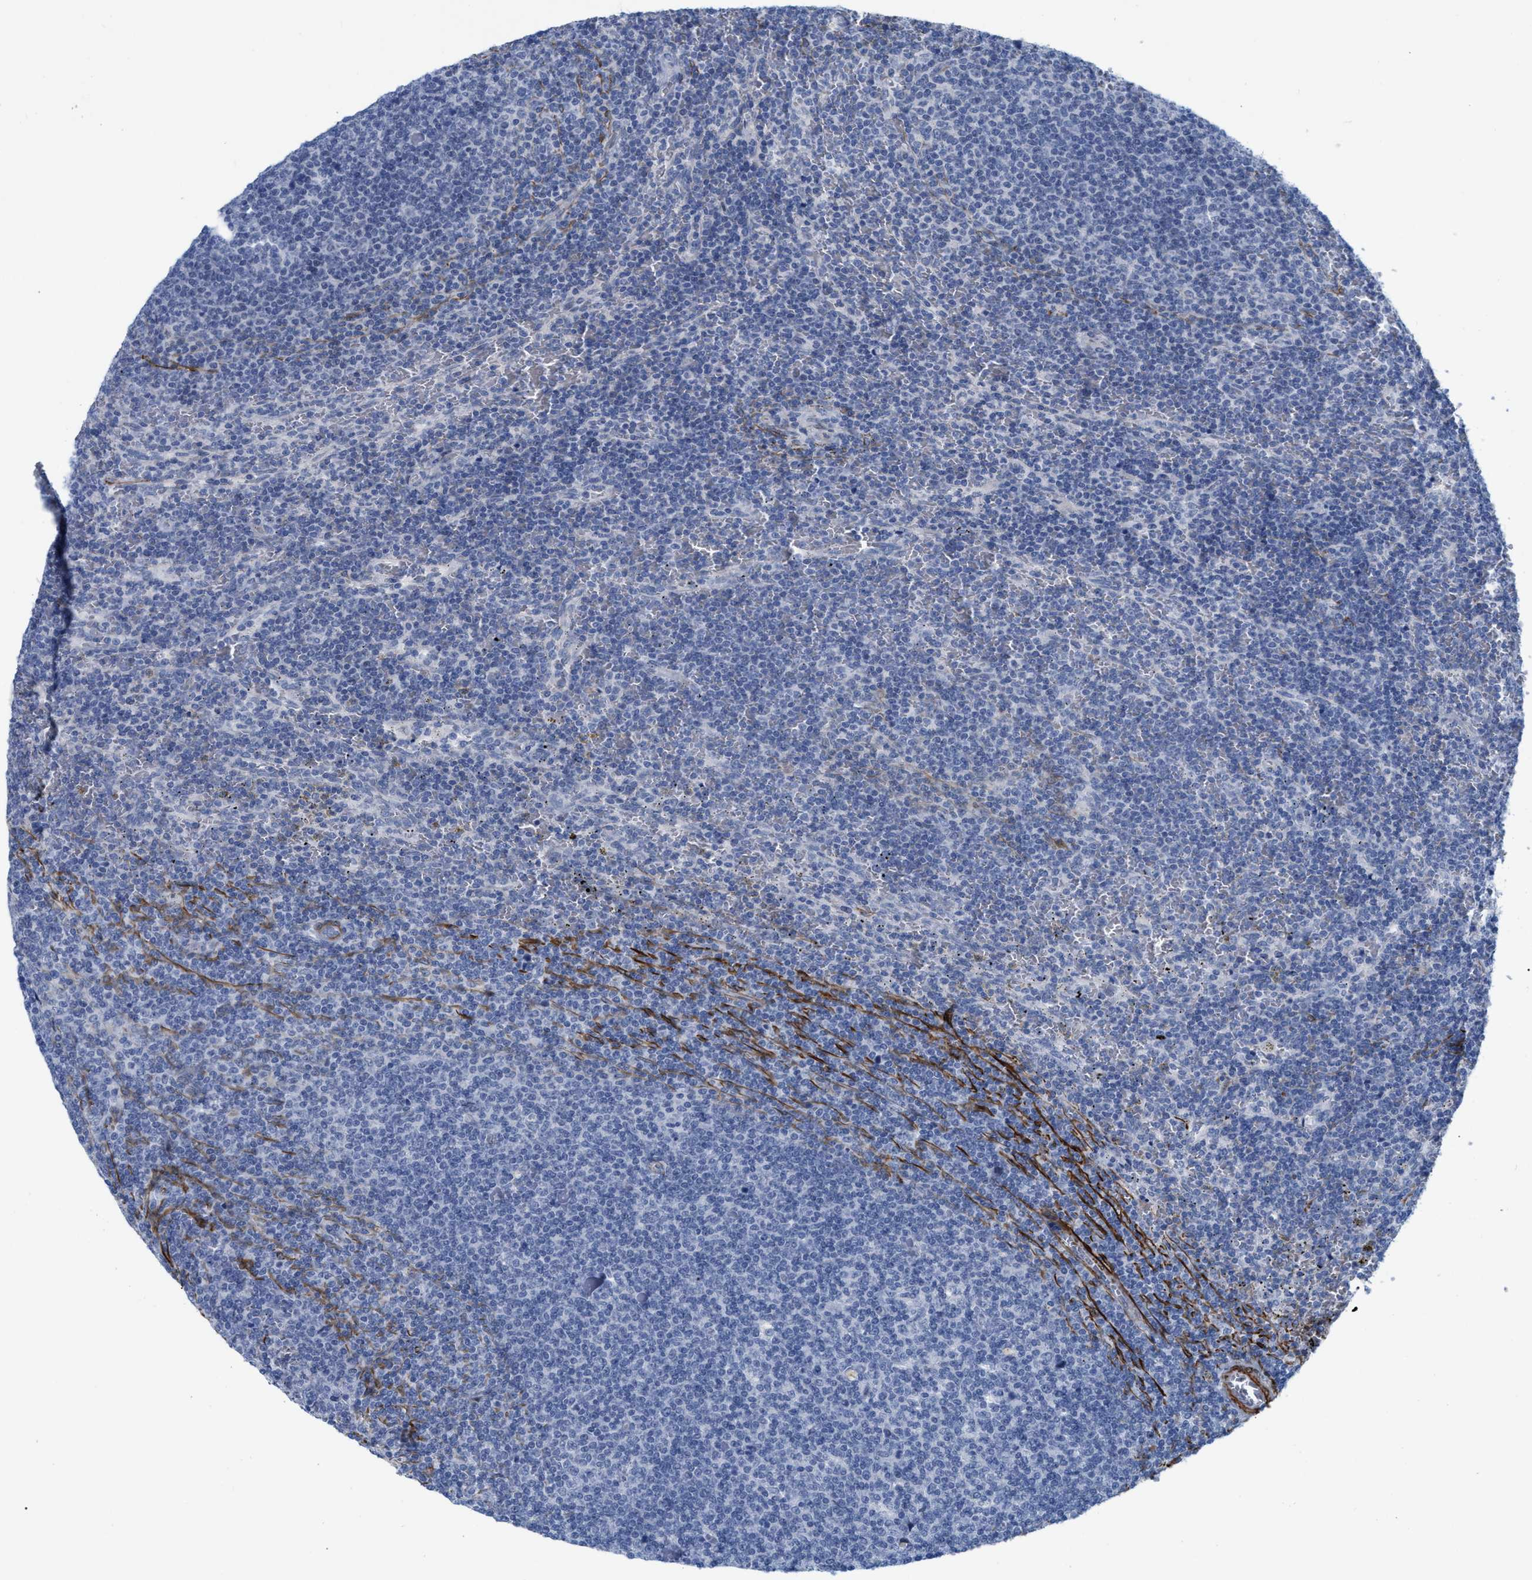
{"staining": {"intensity": "negative", "quantity": "none", "location": "none"}, "tissue": "lymphoma", "cell_type": "Tumor cells", "image_type": "cancer", "snomed": [{"axis": "morphology", "description": "Malignant lymphoma, non-Hodgkin's type, Low grade"}, {"axis": "topography", "description": "Spleen"}], "caption": "This micrograph is of lymphoma stained with immunohistochemistry (IHC) to label a protein in brown with the nuclei are counter-stained blue. There is no staining in tumor cells.", "gene": "TAGLN", "patient": {"sex": "female", "age": 19}}